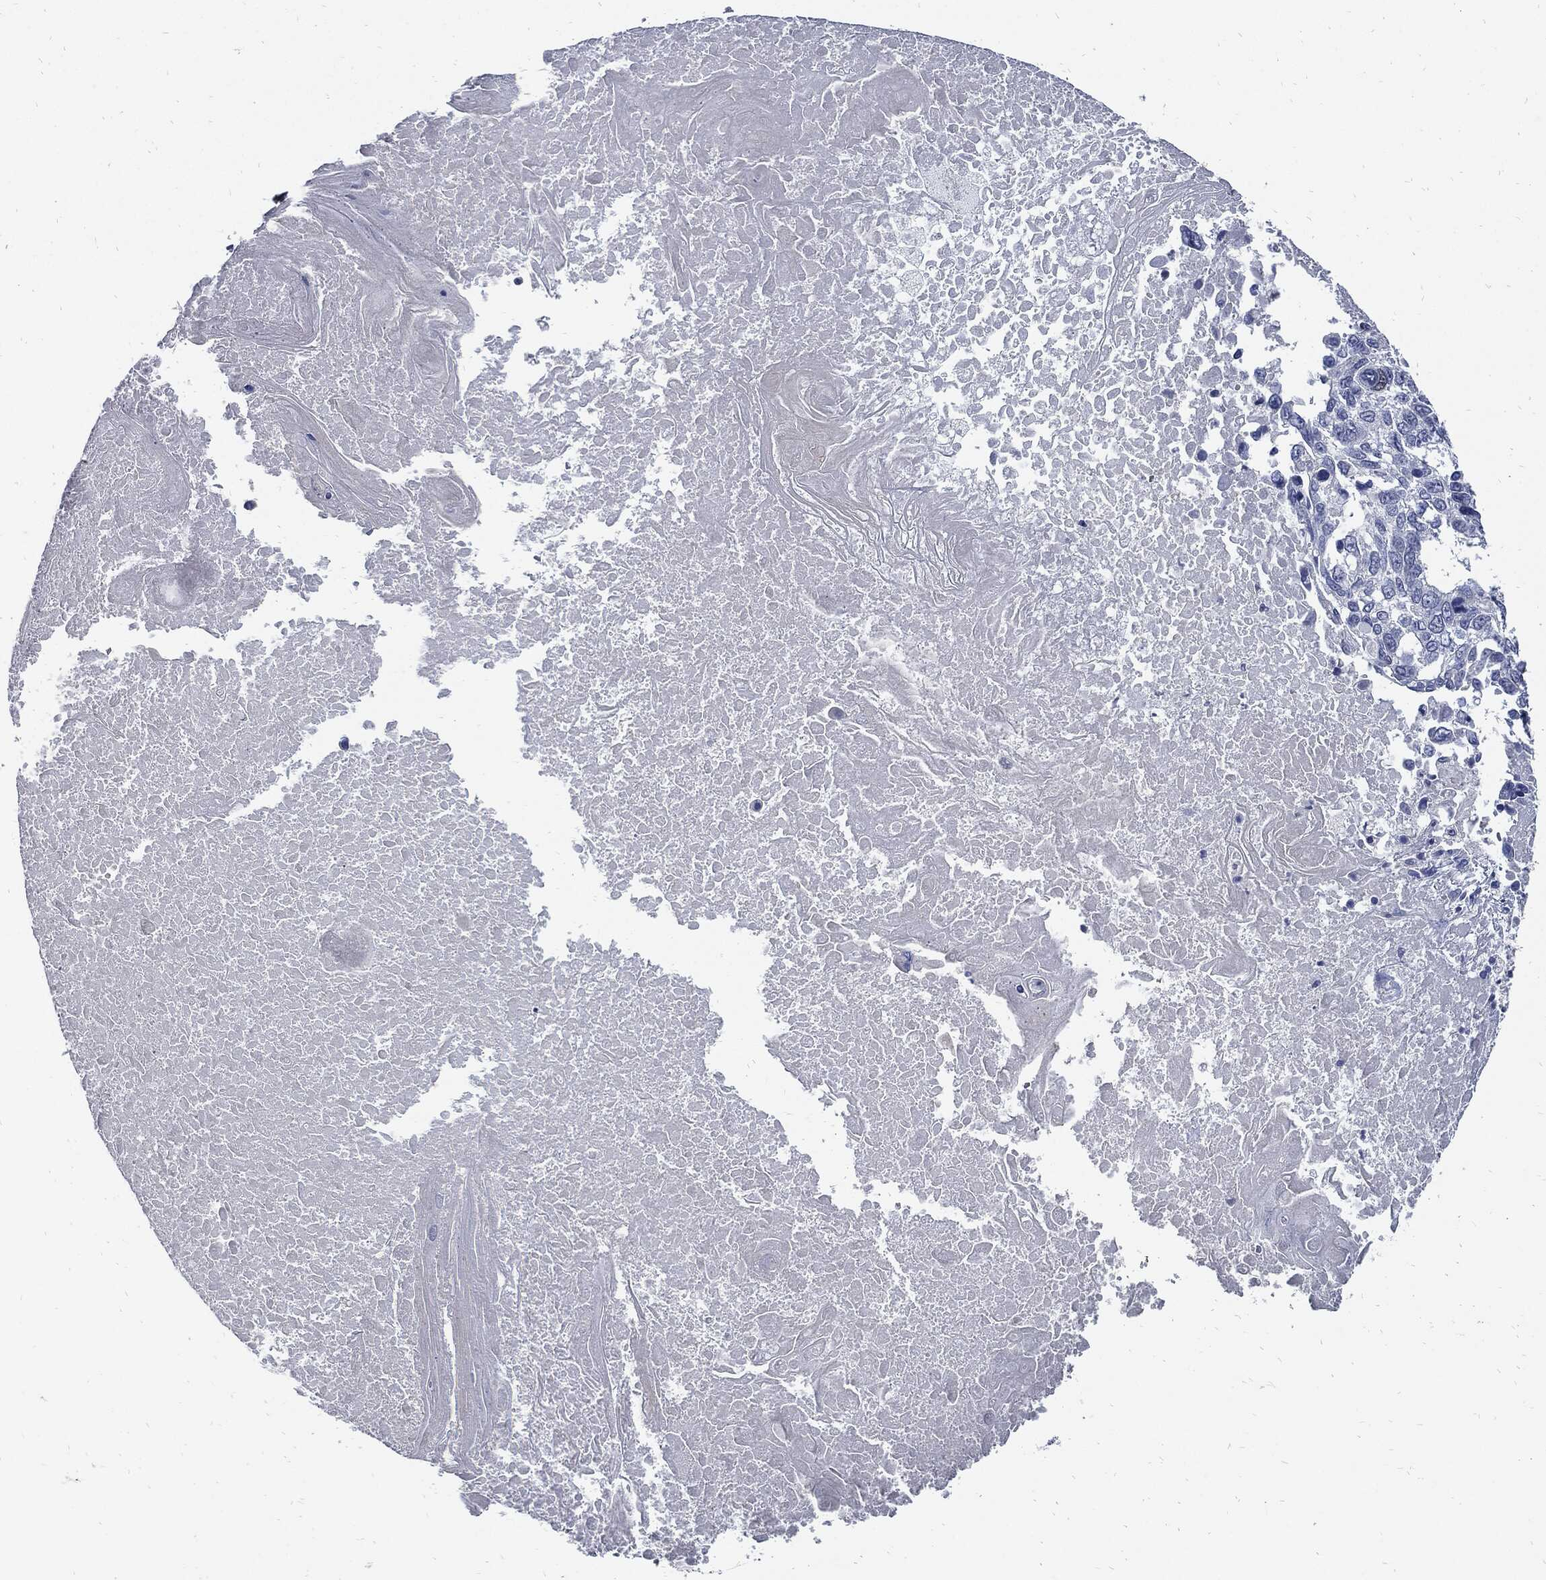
{"staining": {"intensity": "negative", "quantity": "none", "location": "none"}, "tissue": "lung cancer", "cell_type": "Tumor cells", "image_type": "cancer", "snomed": [{"axis": "morphology", "description": "Squamous cell carcinoma, NOS"}, {"axis": "topography", "description": "Lung"}], "caption": "Tumor cells show no significant positivity in lung cancer (squamous cell carcinoma).", "gene": "NBN", "patient": {"sex": "male", "age": 82}}